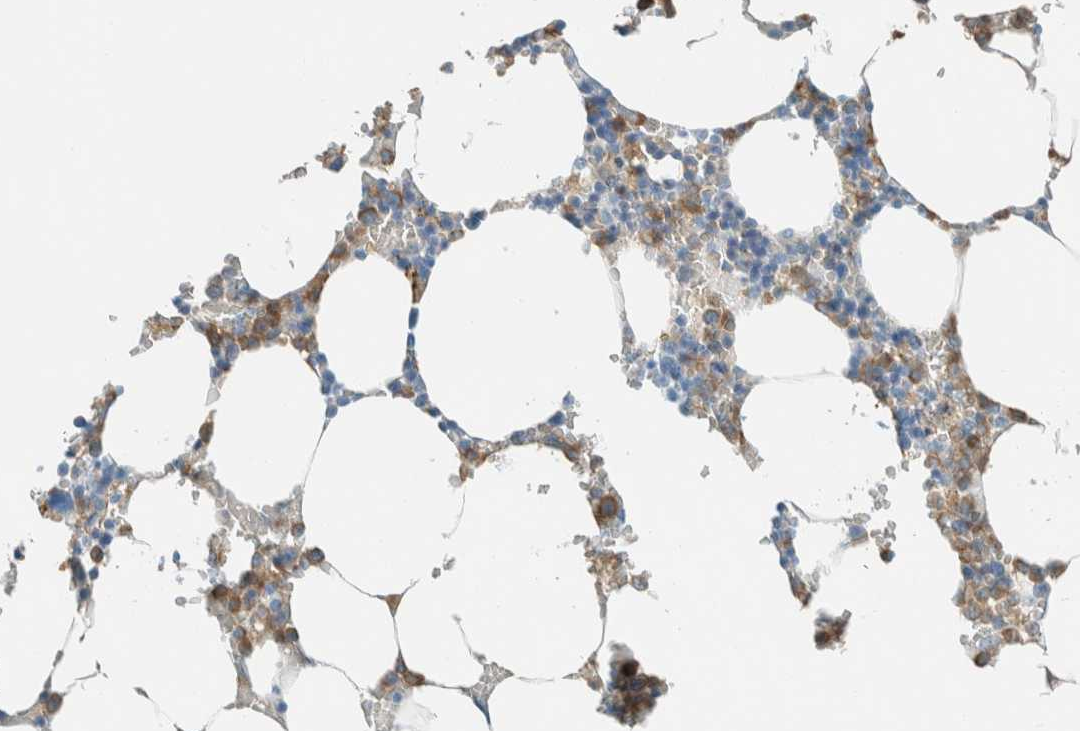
{"staining": {"intensity": "moderate", "quantity": "25%-75%", "location": "cytoplasmic/membranous"}, "tissue": "bone marrow", "cell_type": "Hematopoietic cells", "image_type": "normal", "snomed": [{"axis": "morphology", "description": "Normal tissue, NOS"}, {"axis": "topography", "description": "Bone marrow"}], "caption": "The image displays immunohistochemical staining of unremarkable bone marrow. There is moderate cytoplasmic/membranous staining is identified in approximately 25%-75% of hematopoietic cells.", "gene": "NXN", "patient": {"sex": "male", "age": 70}}